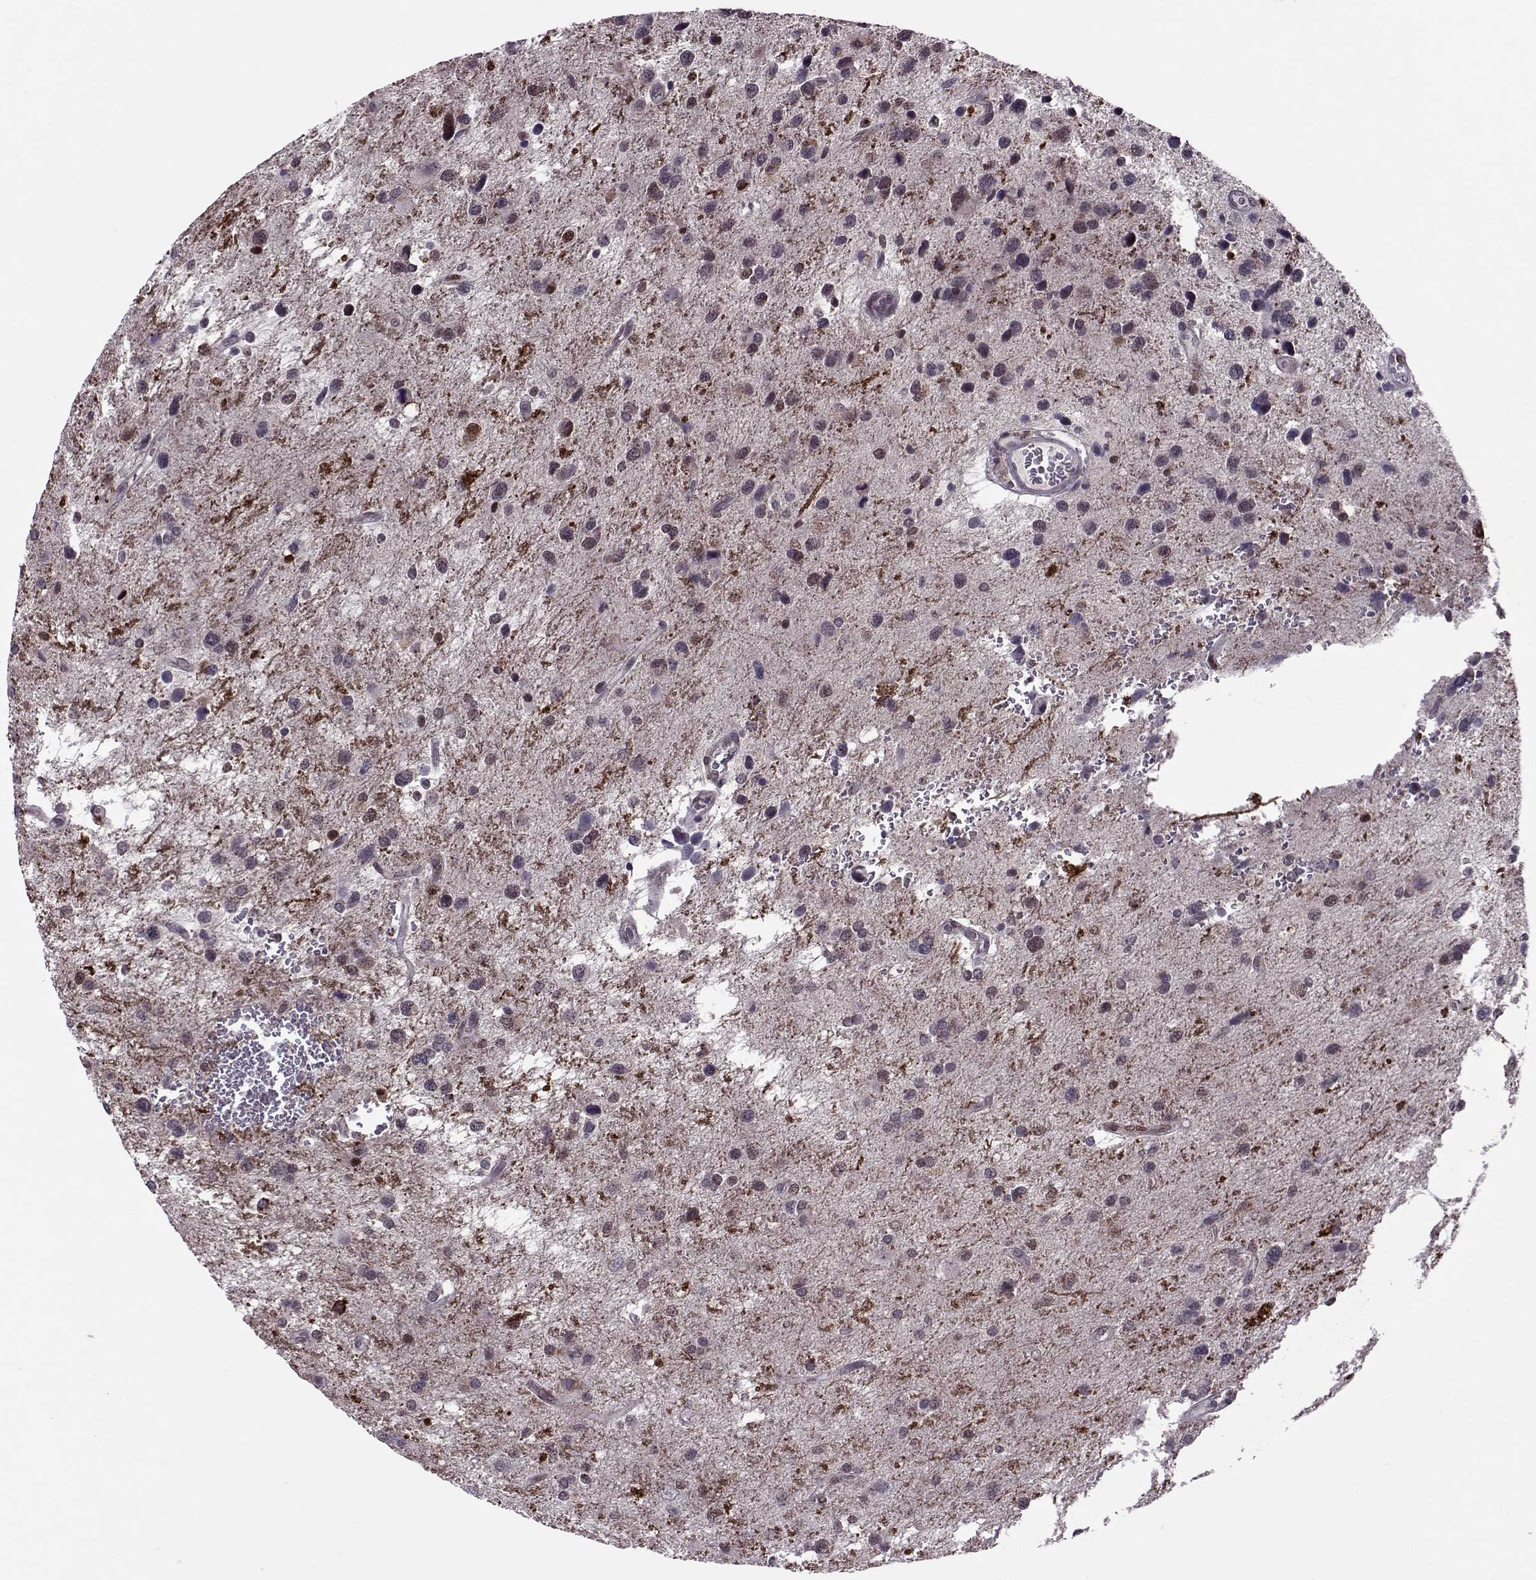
{"staining": {"intensity": "moderate", "quantity": "<25%", "location": "cytoplasmic/membranous,nuclear"}, "tissue": "glioma", "cell_type": "Tumor cells", "image_type": "cancer", "snomed": [{"axis": "morphology", "description": "Glioma, malignant, NOS"}, {"axis": "morphology", "description": "Glioma, malignant, High grade"}, {"axis": "topography", "description": "Brain"}], "caption": "Protein expression analysis of human glioma reveals moderate cytoplasmic/membranous and nuclear staining in about <25% of tumor cells.", "gene": "CDK4", "patient": {"sex": "female", "age": 71}}